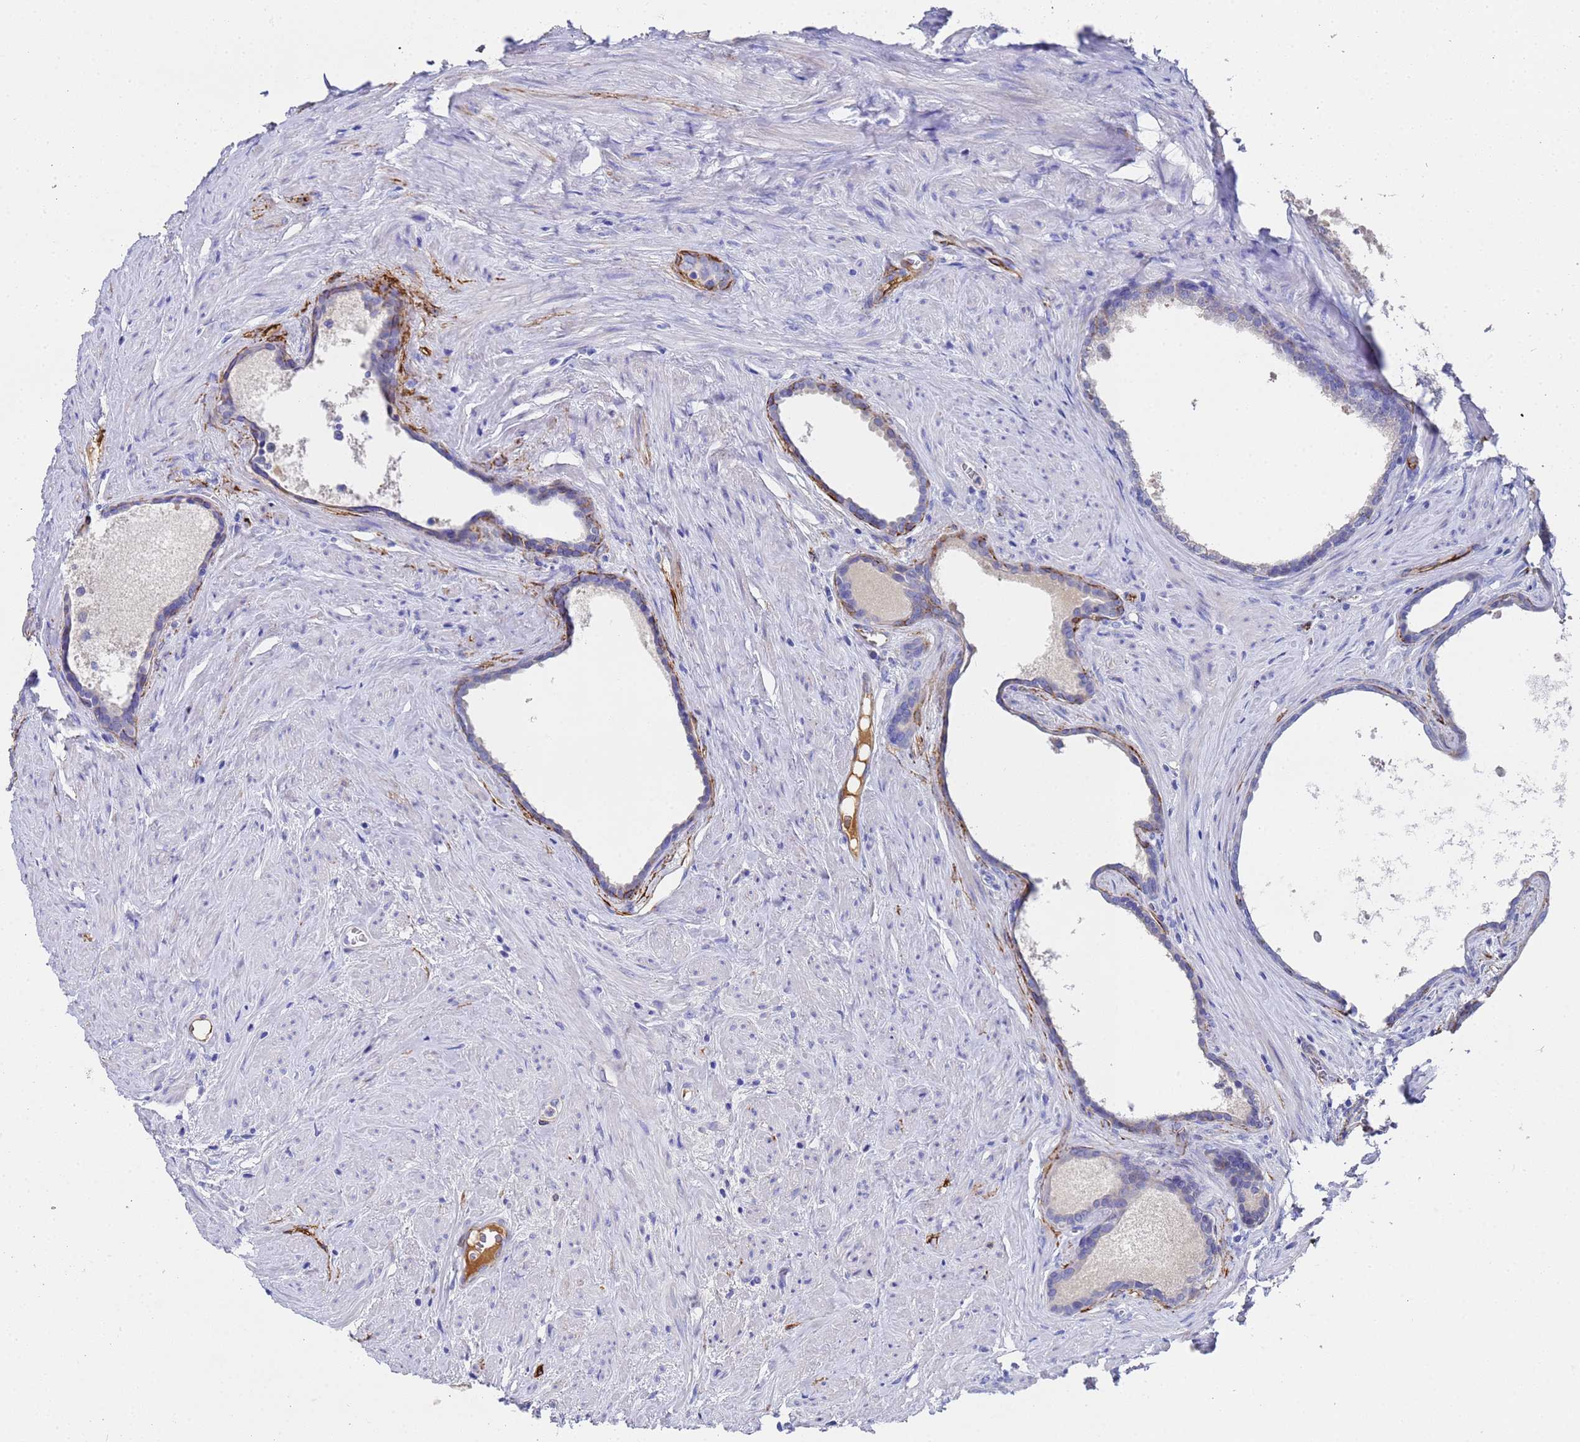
{"staining": {"intensity": "negative", "quantity": "none", "location": "none"}, "tissue": "prostate cancer", "cell_type": "Tumor cells", "image_type": "cancer", "snomed": [{"axis": "morphology", "description": "Adenocarcinoma, Low grade"}, {"axis": "topography", "description": "Prostate"}], "caption": "This is an immunohistochemistry (IHC) photomicrograph of prostate cancer (low-grade adenocarcinoma). There is no expression in tumor cells.", "gene": "ADIPOQ", "patient": {"sex": "male", "age": 71}}